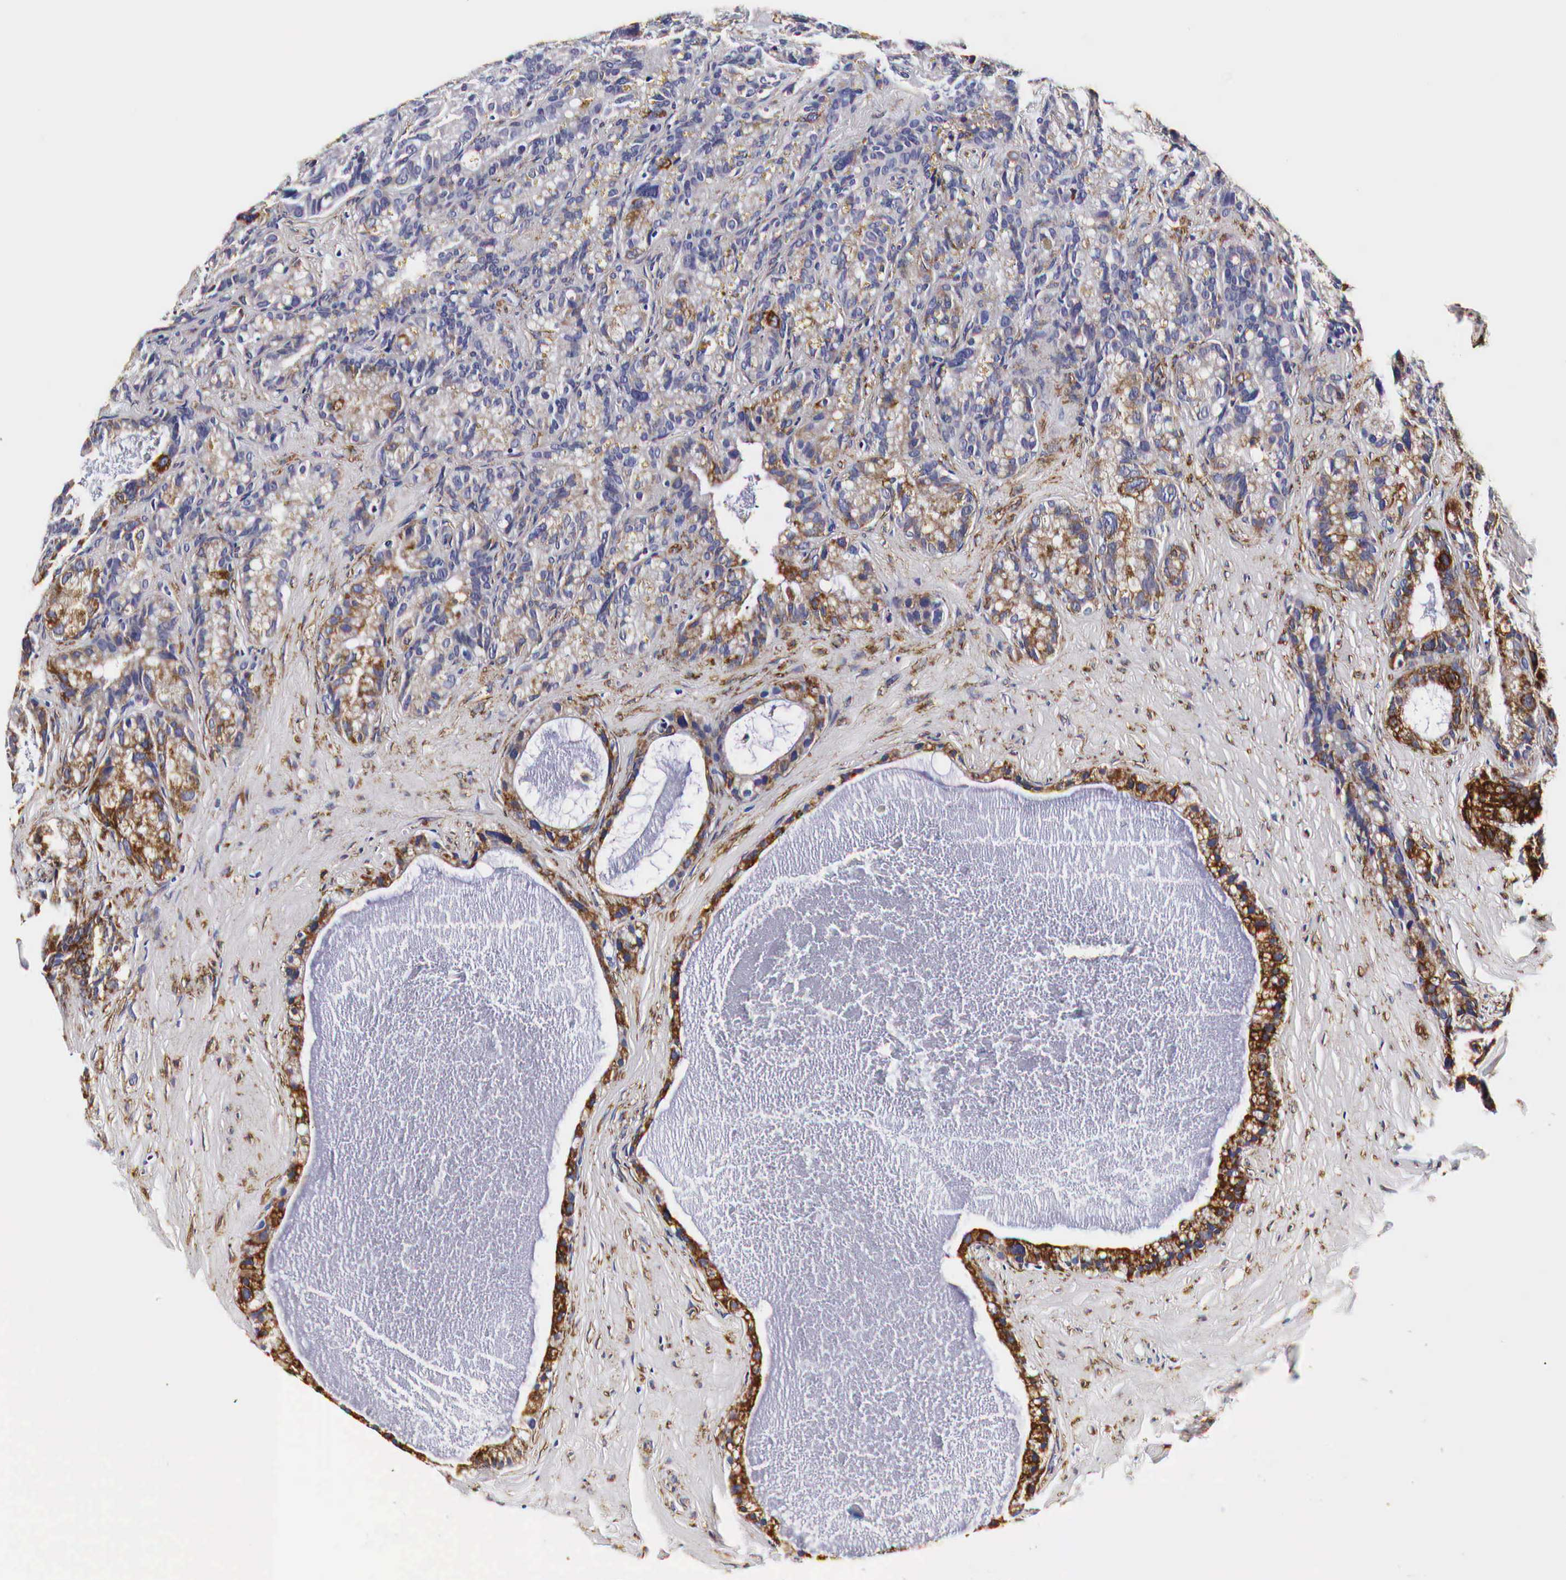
{"staining": {"intensity": "moderate", "quantity": ">75%", "location": "cytoplasmic/membranous"}, "tissue": "seminal vesicle", "cell_type": "Glandular cells", "image_type": "normal", "snomed": [{"axis": "morphology", "description": "Normal tissue, NOS"}, {"axis": "topography", "description": "Seminal veicle"}], "caption": "Protein expression analysis of benign human seminal vesicle reveals moderate cytoplasmic/membranous staining in approximately >75% of glandular cells. (Brightfield microscopy of DAB IHC at high magnification).", "gene": "CKAP4", "patient": {"sex": "male", "age": 63}}